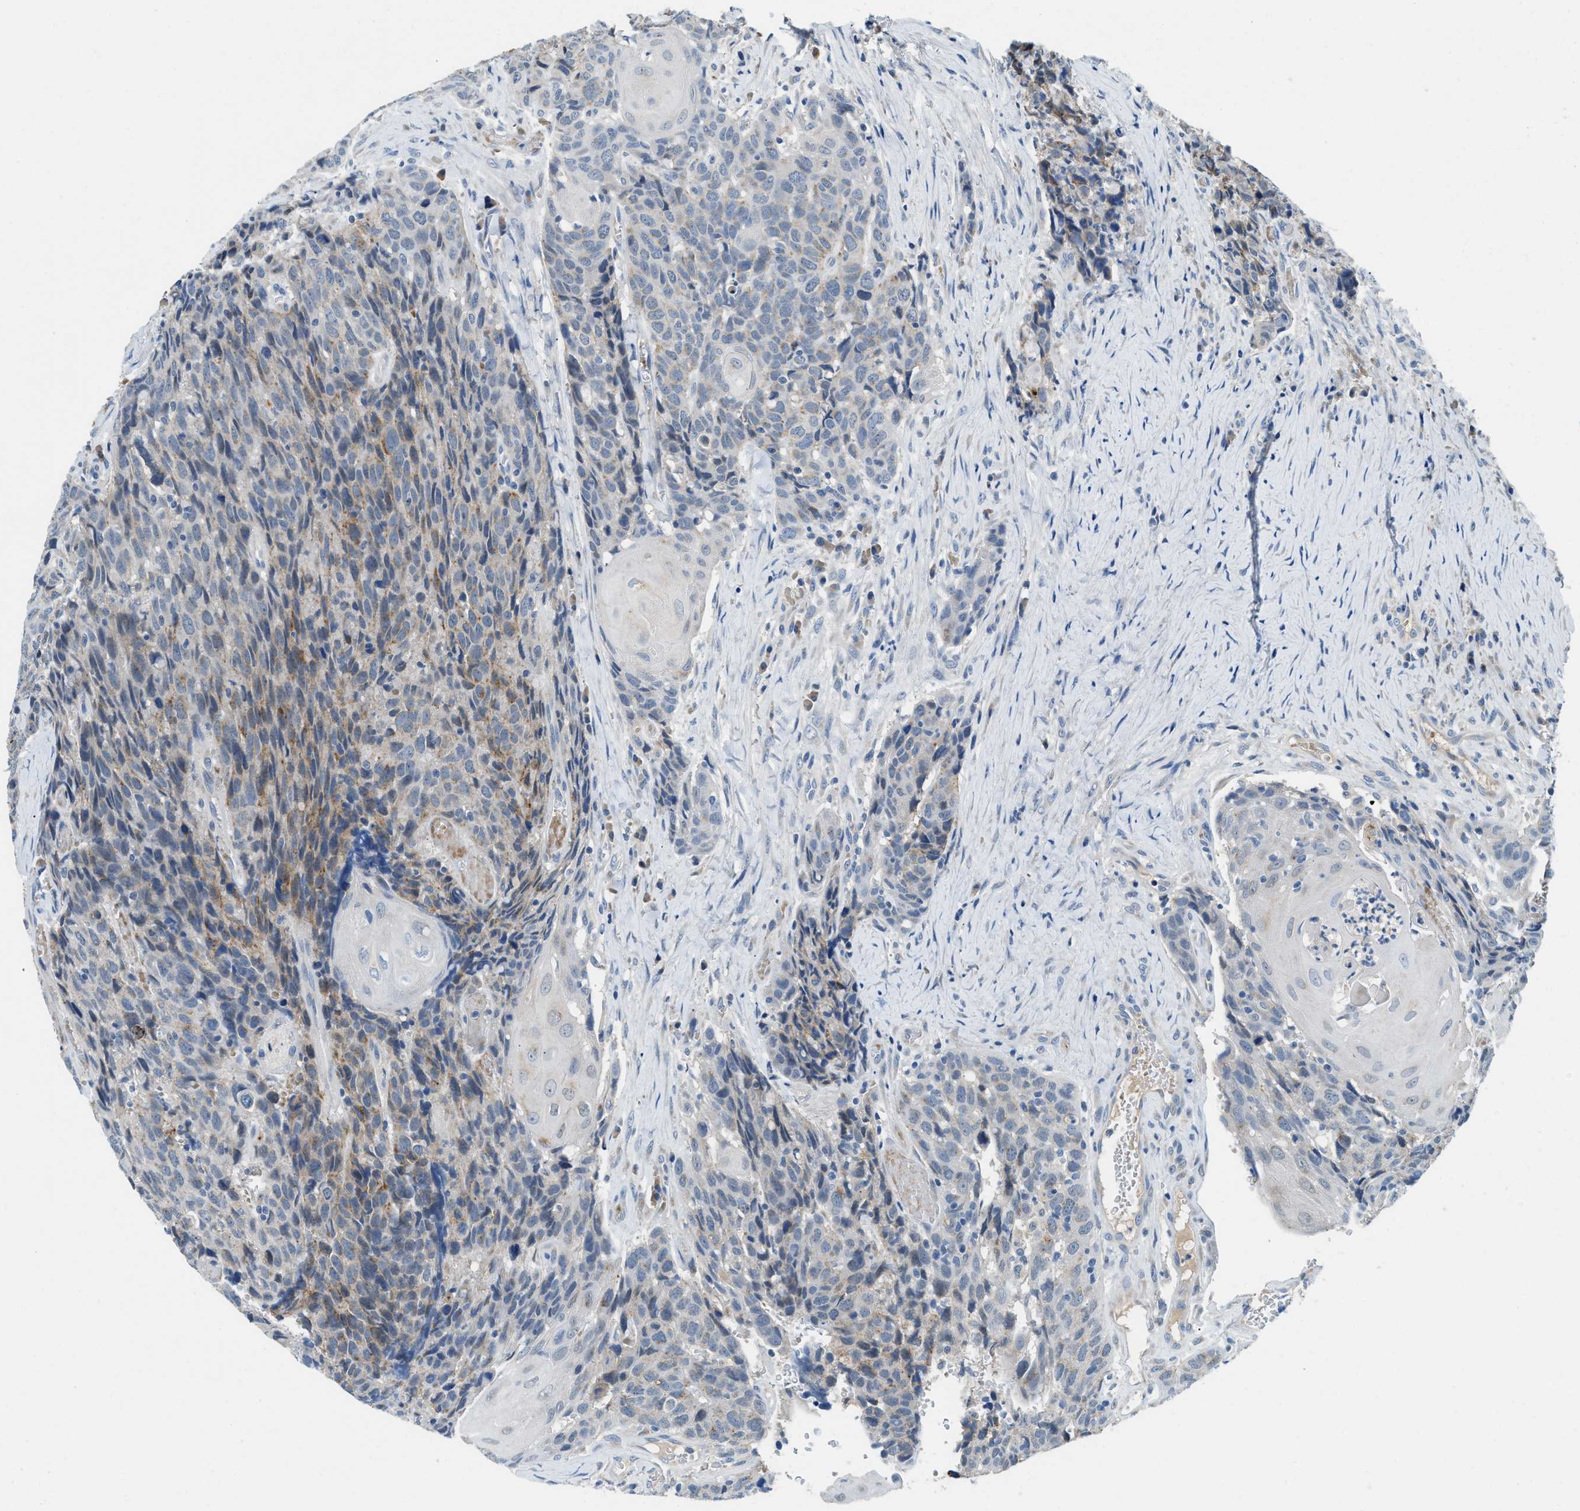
{"staining": {"intensity": "moderate", "quantity": "<25%", "location": "cytoplasmic/membranous"}, "tissue": "head and neck cancer", "cell_type": "Tumor cells", "image_type": "cancer", "snomed": [{"axis": "morphology", "description": "Squamous cell carcinoma, NOS"}, {"axis": "topography", "description": "Head-Neck"}], "caption": "Immunohistochemistry (IHC) of head and neck cancer (squamous cell carcinoma) reveals low levels of moderate cytoplasmic/membranous staining in about <25% of tumor cells. (DAB (3,3'-diaminobenzidine) IHC, brown staining for protein, blue staining for nuclei).", "gene": "TSPAN3", "patient": {"sex": "male", "age": 66}}